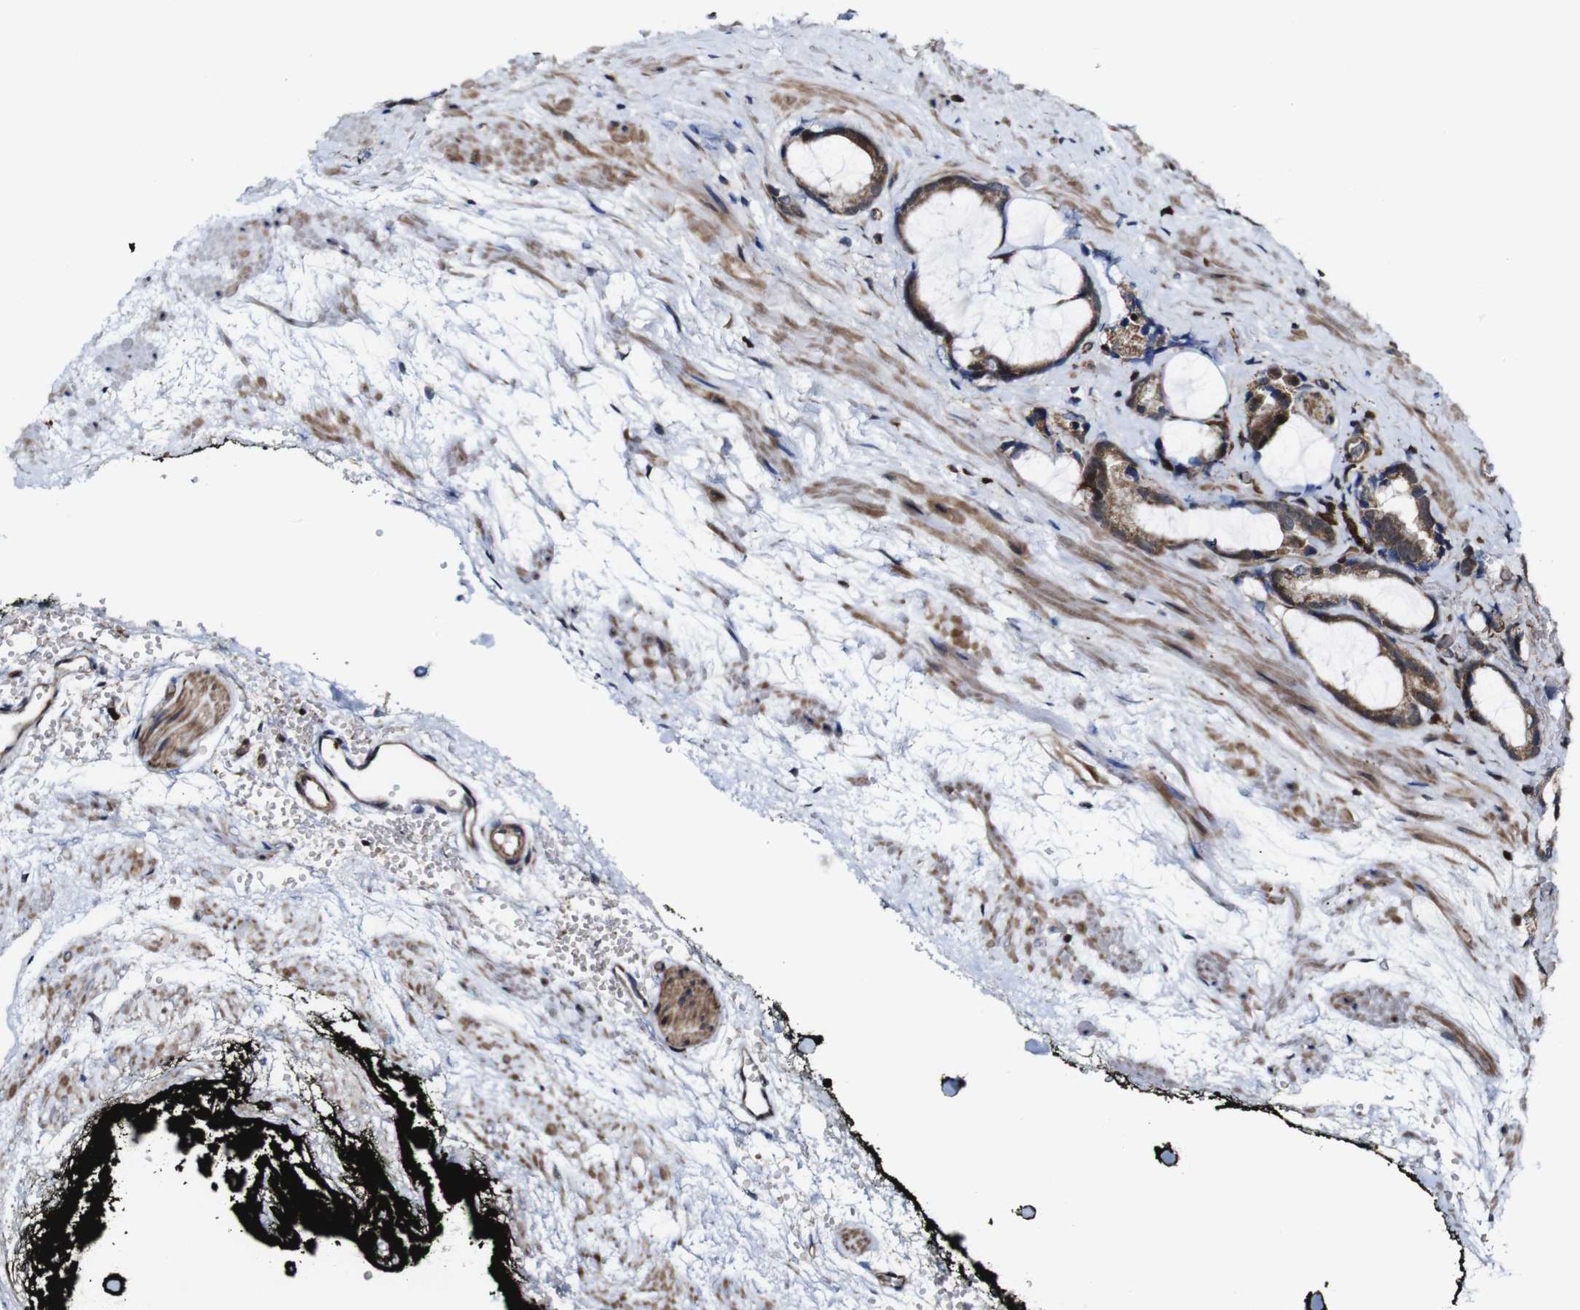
{"staining": {"intensity": "moderate", "quantity": ">75%", "location": "cytoplasmic/membranous"}, "tissue": "prostate cancer", "cell_type": "Tumor cells", "image_type": "cancer", "snomed": [{"axis": "morphology", "description": "Adenocarcinoma, Low grade"}, {"axis": "topography", "description": "Prostate"}], "caption": "An image showing moderate cytoplasmic/membranous staining in about >75% of tumor cells in prostate cancer, as visualized by brown immunohistochemical staining.", "gene": "JAK2", "patient": {"sex": "male", "age": 60}}